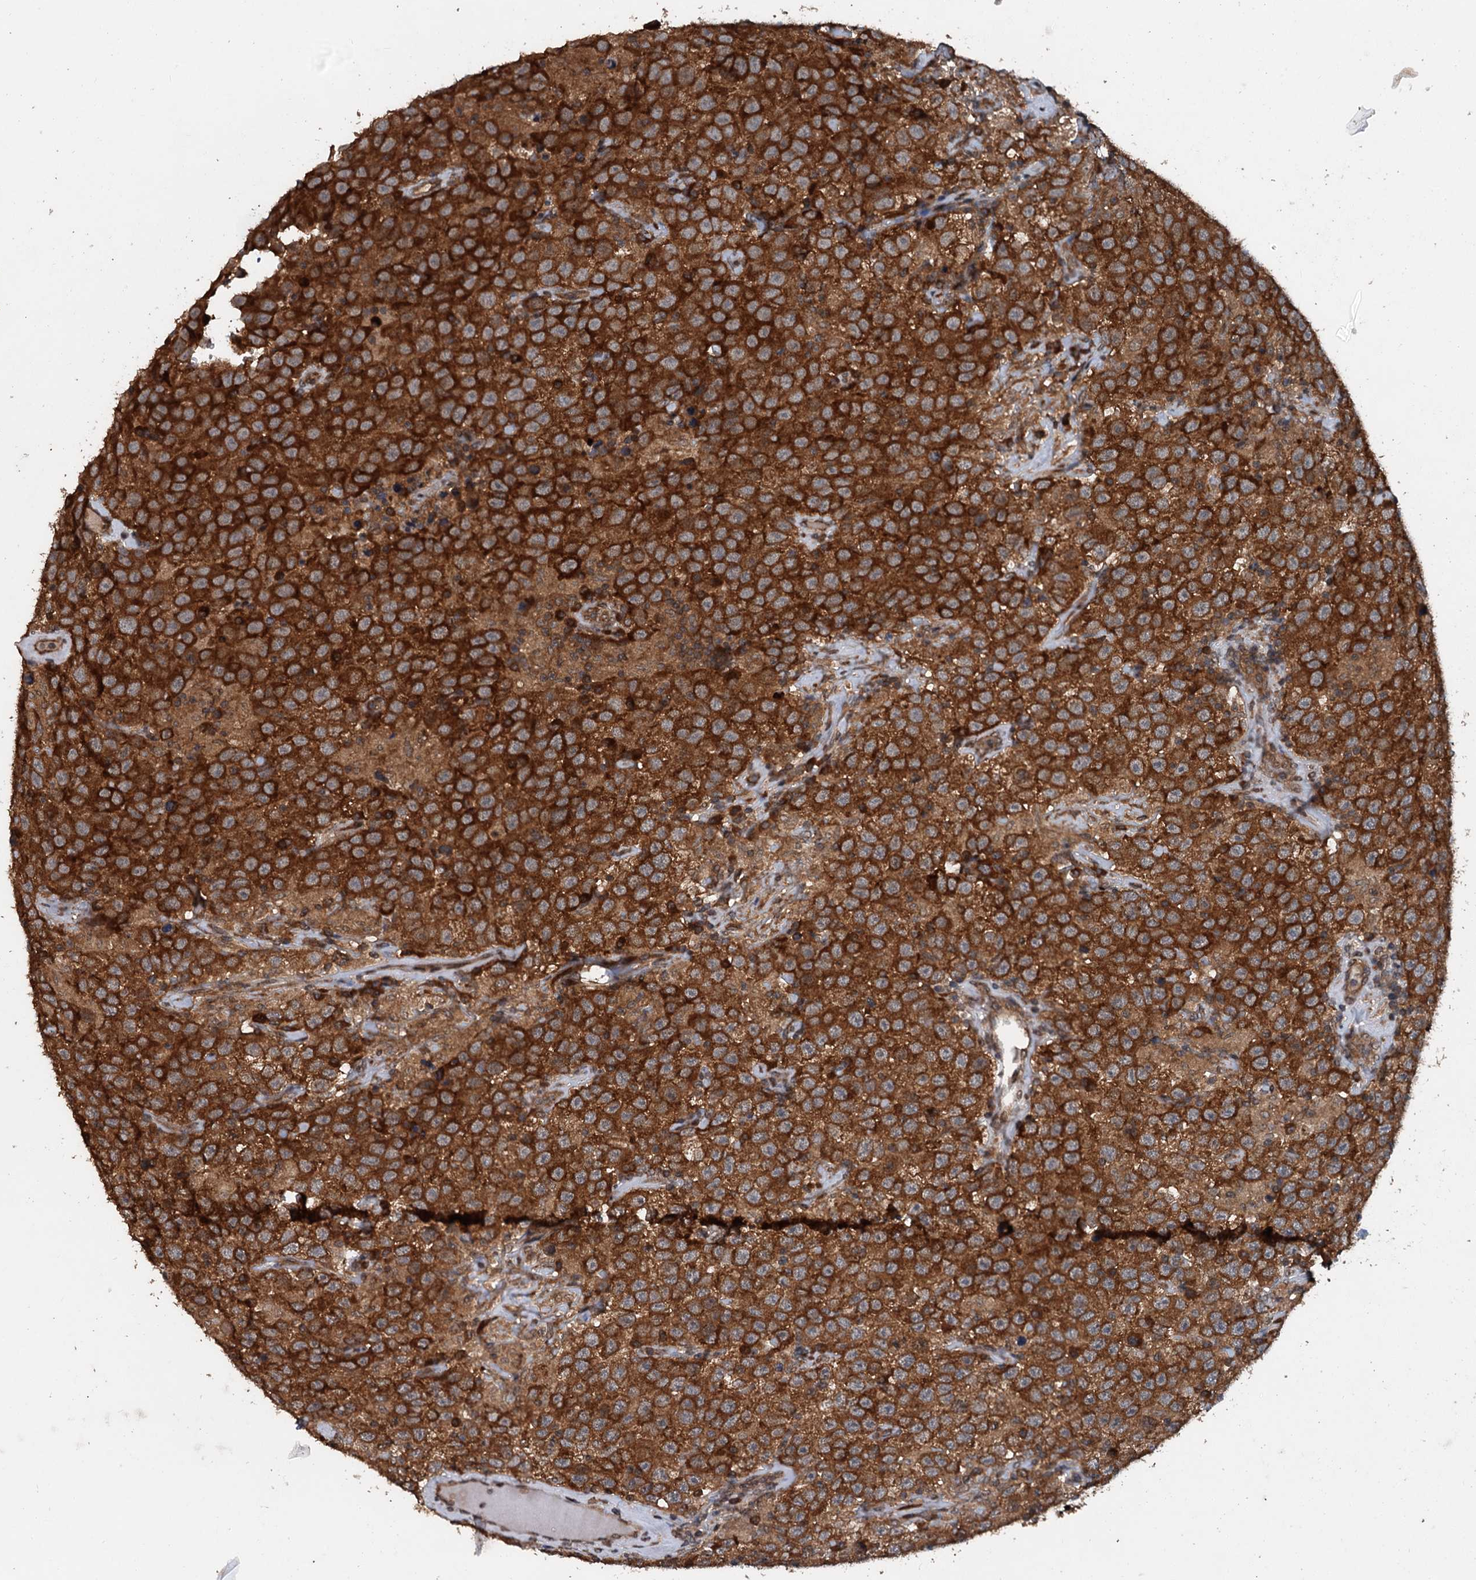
{"staining": {"intensity": "strong", "quantity": ">75%", "location": "cytoplasmic/membranous"}, "tissue": "testis cancer", "cell_type": "Tumor cells", "image_type": "cancer", "snomed": [{"axis": "morphology", "description": "Seminoma, NOS"}, {"axis": "topography", "description": "Testis"}], "caption": "This is an image of IHC staining of testis seminoma, which shows strong positivity in the cytoplasmic/membranous of tumor cells.", "gene": "N4BP2L2", "patient": {"sex": "male", "age": 41}}